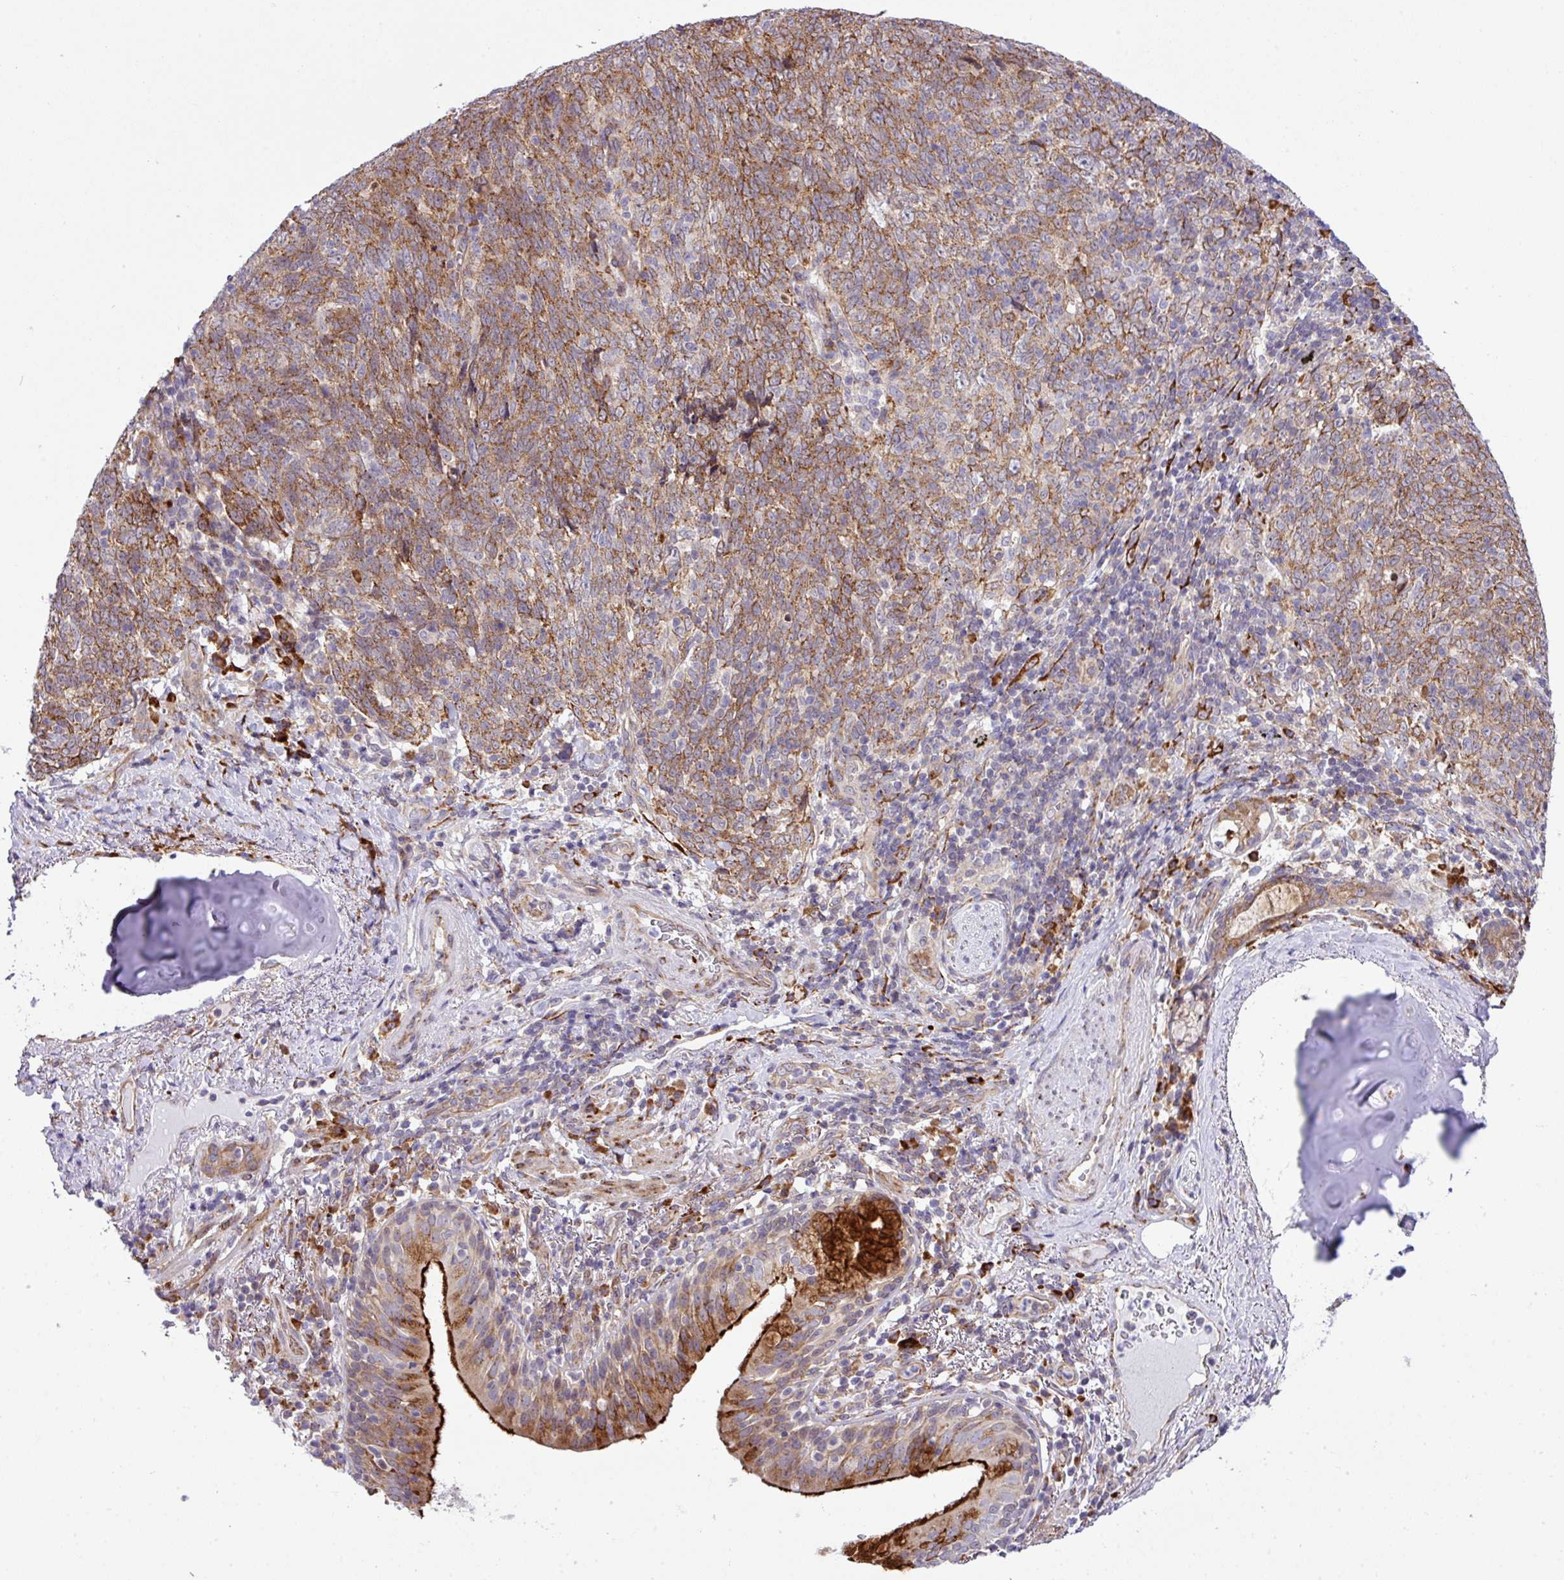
{"staining": {"intensity": "moderate", "quantity": ">75%", "location": "cytoplasmic/membranous"}, "tissue": "lung cancer", "cell_type": "Tumor cells", "image_type": "cancer", "snomed": [{"axis": "morphology", "description": "Squamous cell carcinoma, NOS"}, {"axis": "topography", "description": "Lung"}], "caption": "The image displays immunohistochemical staining of lung squamous cell carcinoma. There is moderate cytoplasmic/membranous staining is appreciated in approximately >75% of tumor cells.", "gene": "CFAP97", "patient": {"sex": "female", "age": 72}}